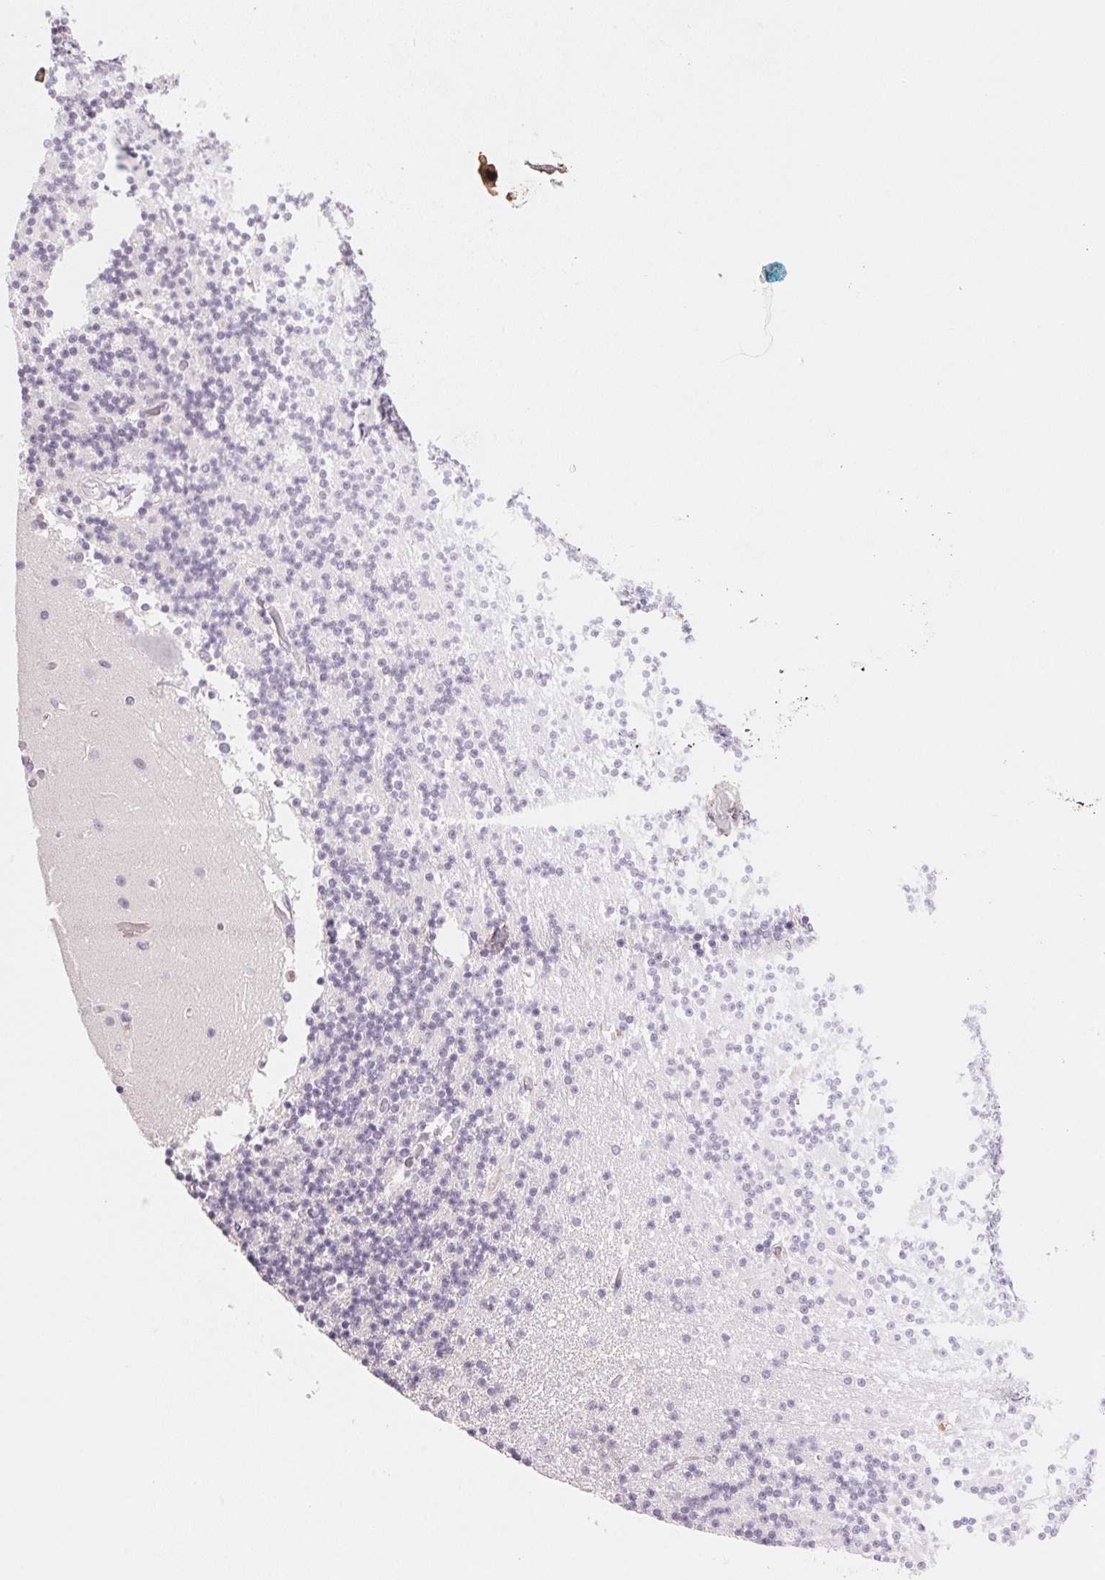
{"staining": {"intensity": "negative", "quantity": "none", "location": "none"}, "tissue": "cerebellum", "cell_type": "Cells in granular layer", "image_type": "normal", "snomed": [{"axis": "morphology", "description": "Normal tissue, NOS"}, {"axis": "topography", "description": "Cerebellum"}], "caption": "Immunohistochemistry (IHC) photomicrograph of unremarkable human cerebellum stained for a protein (brown), which displays no staining in cells in granular layer. (Stains: DAB immunohistochemistry (IHC) with hematoxylin counter stain, Microscopy: brightfield microscopy at high magnification).", "gene": "FNDC4", "patient": {"sex": "female", "age": 28}}